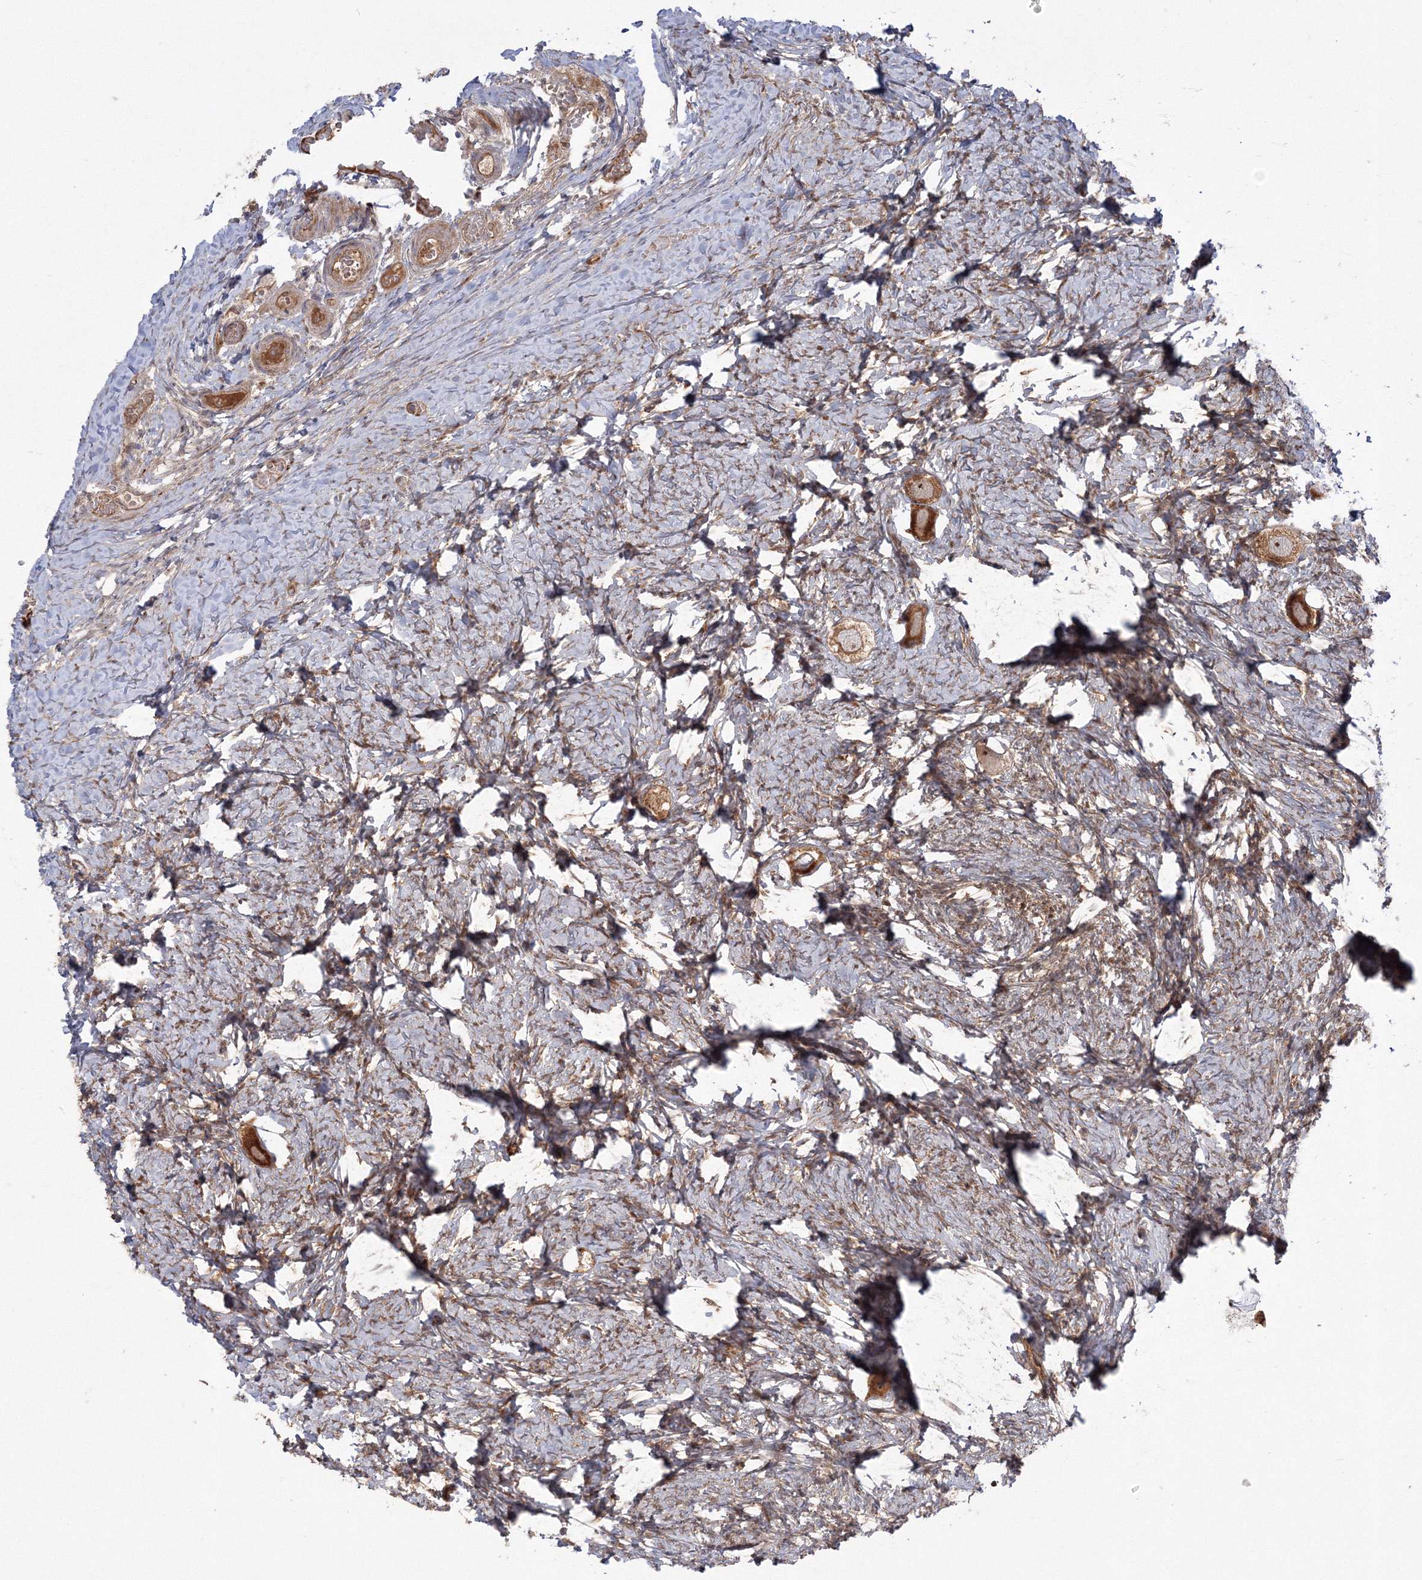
{"staining": {"intensity": "moderate", "quantity": ">75%", "location": "cytoplasmic/membranous,nuclear"}, "tissue": "ovary", "cell_type": "Follicle cells", "image_type": "normal", "snomed": [{"axis": "morphology", "description": "Normal tissue, NOS"}, {"axis": "topography", "description": "Ovary"}], "caption": "IHC (DAB (3,3'-diaminobenzidine)) staining of unremarkable ovary exhibits moderate cytoplasmic/membranous,nuclear protein staining in approximately >75% of follicle cells.", "gene": "NPM3", "patient": {"sex": "female", "age": 27}}